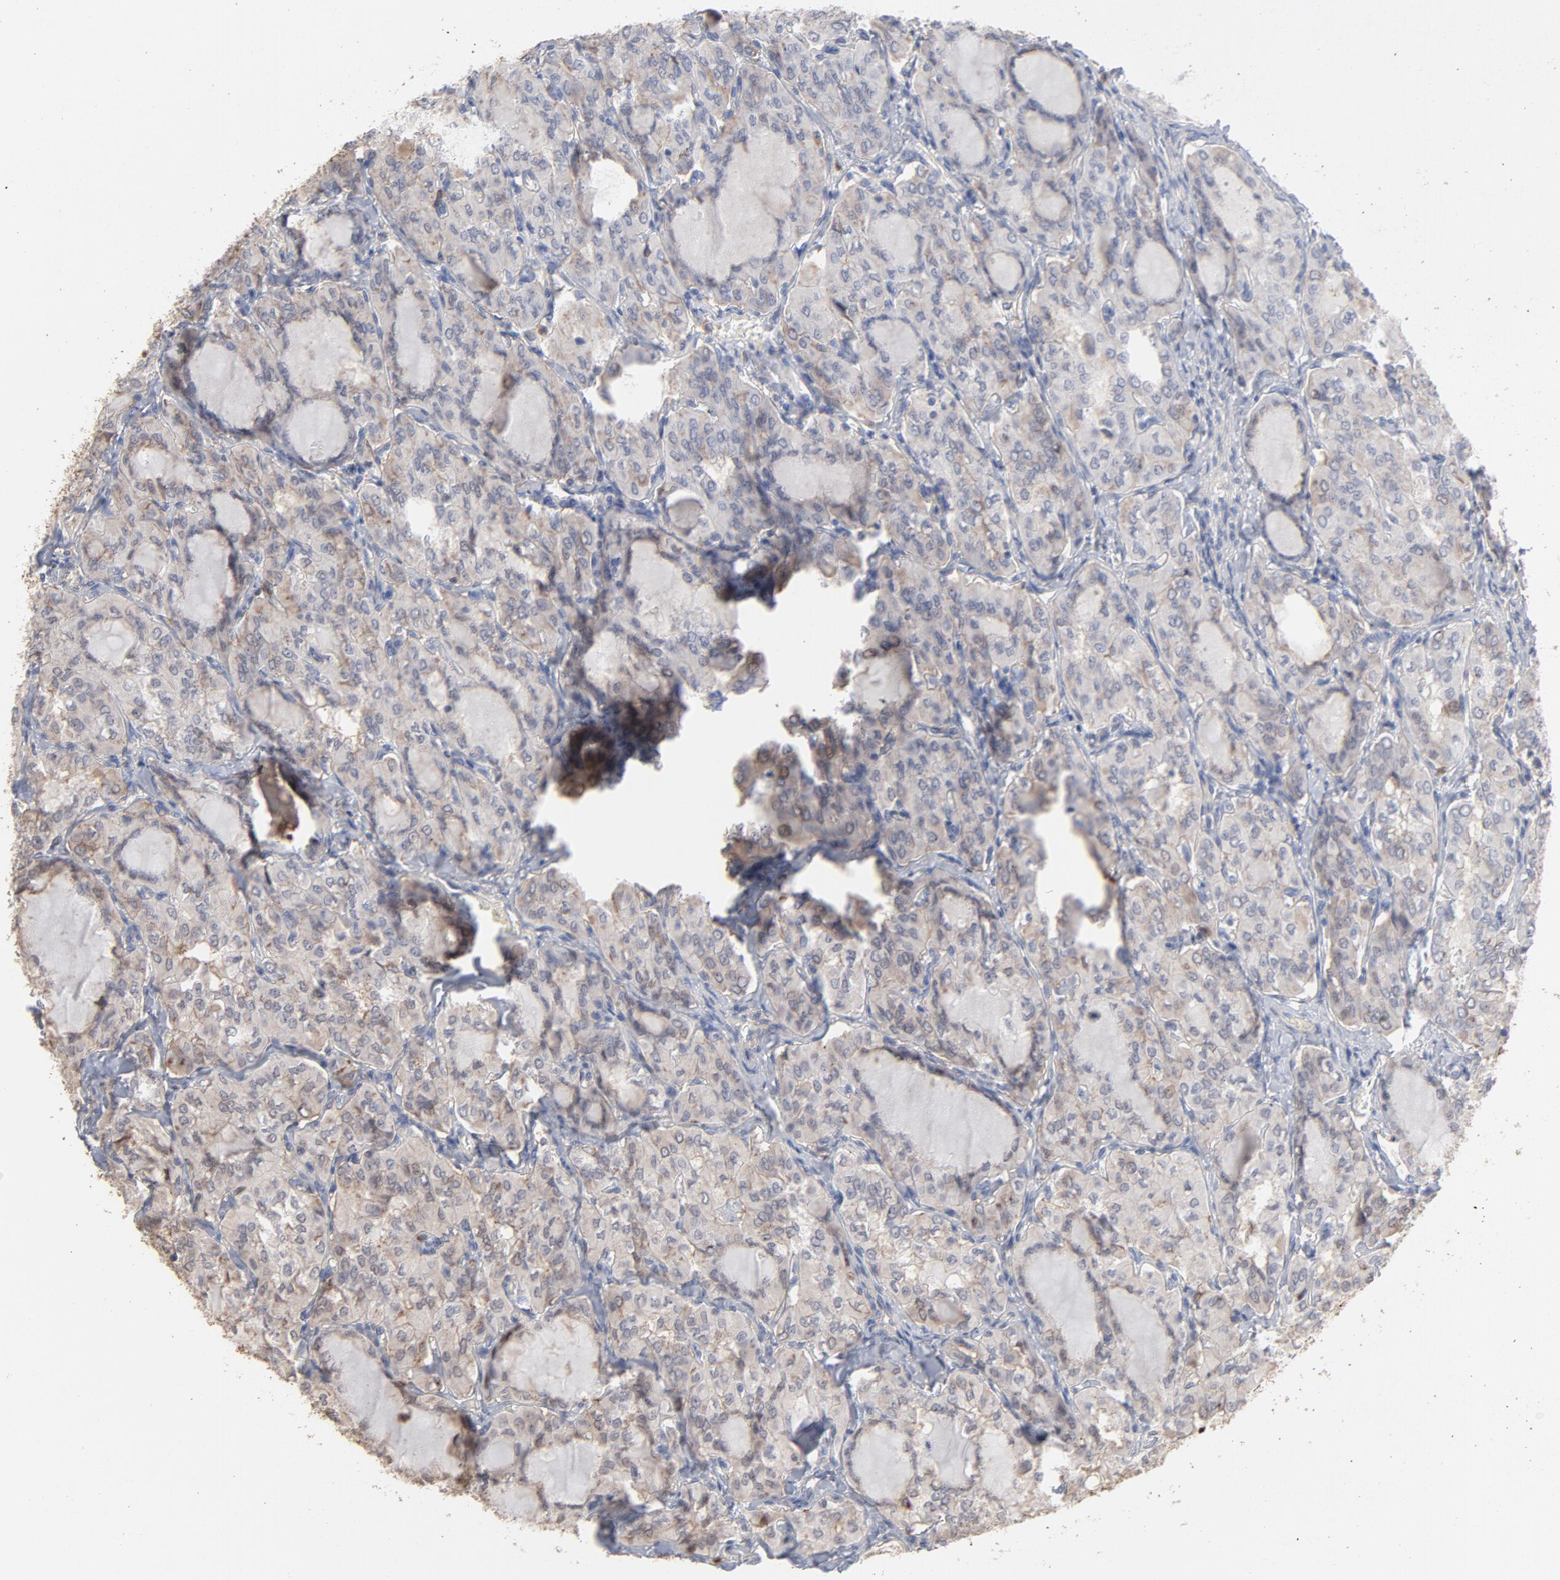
{"staining": {"intensity": "moderate", "quantity": "25%-75%", "location": "cytoplasmic/membranous,nuclear"}, "tissue": "thyroid cancer", "cell_type": "Tumor cells", "image_type": "cancer", "snomed": [{"axis": "morphology", "description": "Papillary adenocarcinoma, NOS"}, {"axis": "topography", "description": "Thyroid gland"}], "caption": "Approximately 25%-75% of tumor cells in papillary adenocarcinoma (thyroid) reveal moderate cytoplasmic/membranous and nuclear protein positivity as visualized by brown immunohistochemical staining.", "gene": "PNMA1", "patient": {"sex": "male", "age": 20}}